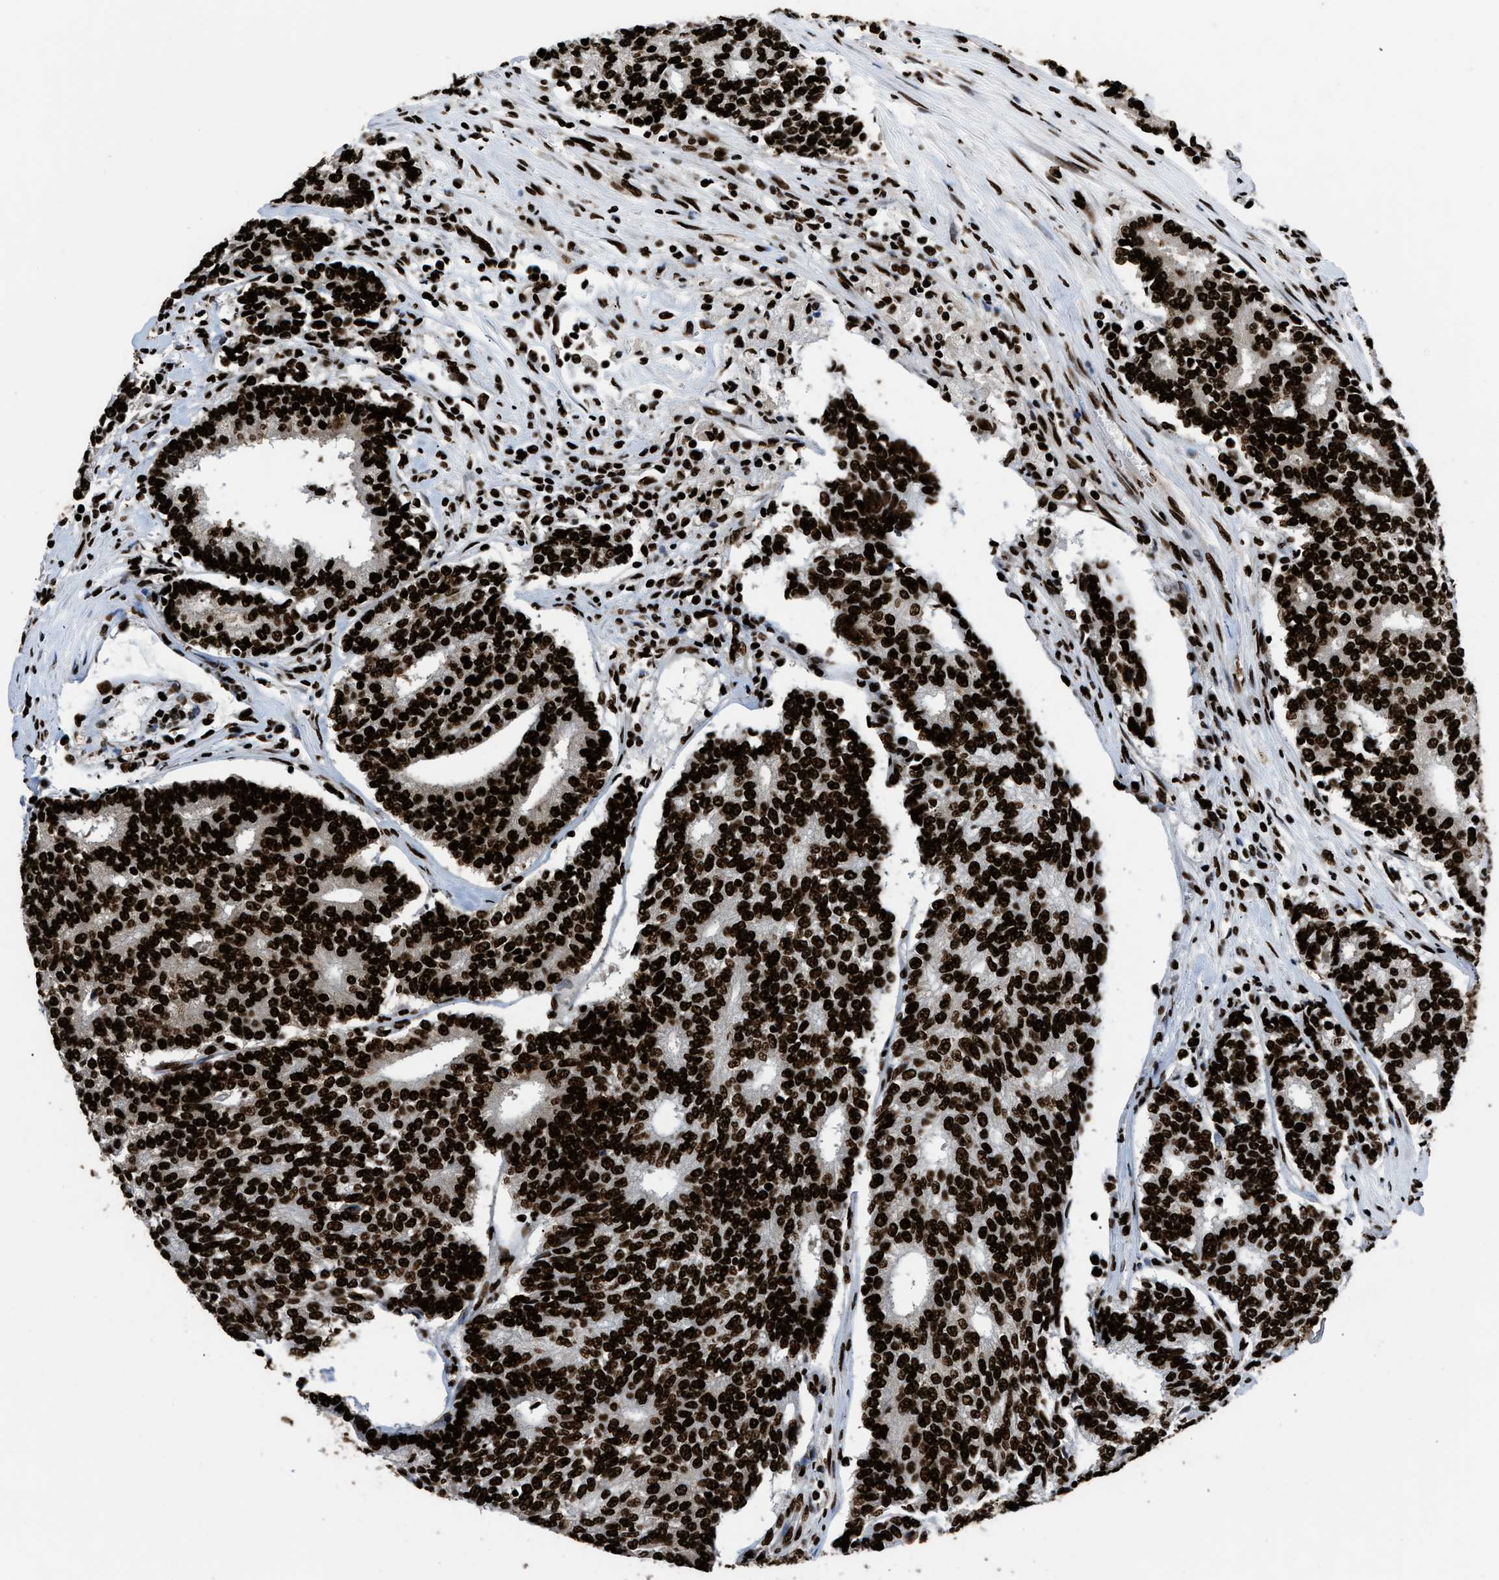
{"staining": {"intensity": "strong", "quantity": ">75%", "location": "nuclear"}, "tissue": "prostate cancer", "cell_type": "Tumor cells", "image_type": "cancer", "snomed": [{"axis": "morphology", "description": "Normal tissue, NOS"}, {"axis": "morphology", "description": "Adenocarcinoma, High grade"}, {"axis": "topography", "description": "Prostate"}, {"axis": "topography", "description": "Seminal veicle"}], "caption": "Prostate cancer (adenocarcinoma (high-grade)) stained for a protein (brown) displays strong nuclear positive staining in about >75% of tumor cells.", "gene": "HNRNPM", "patient": {"sex": "male", "age": 55}}